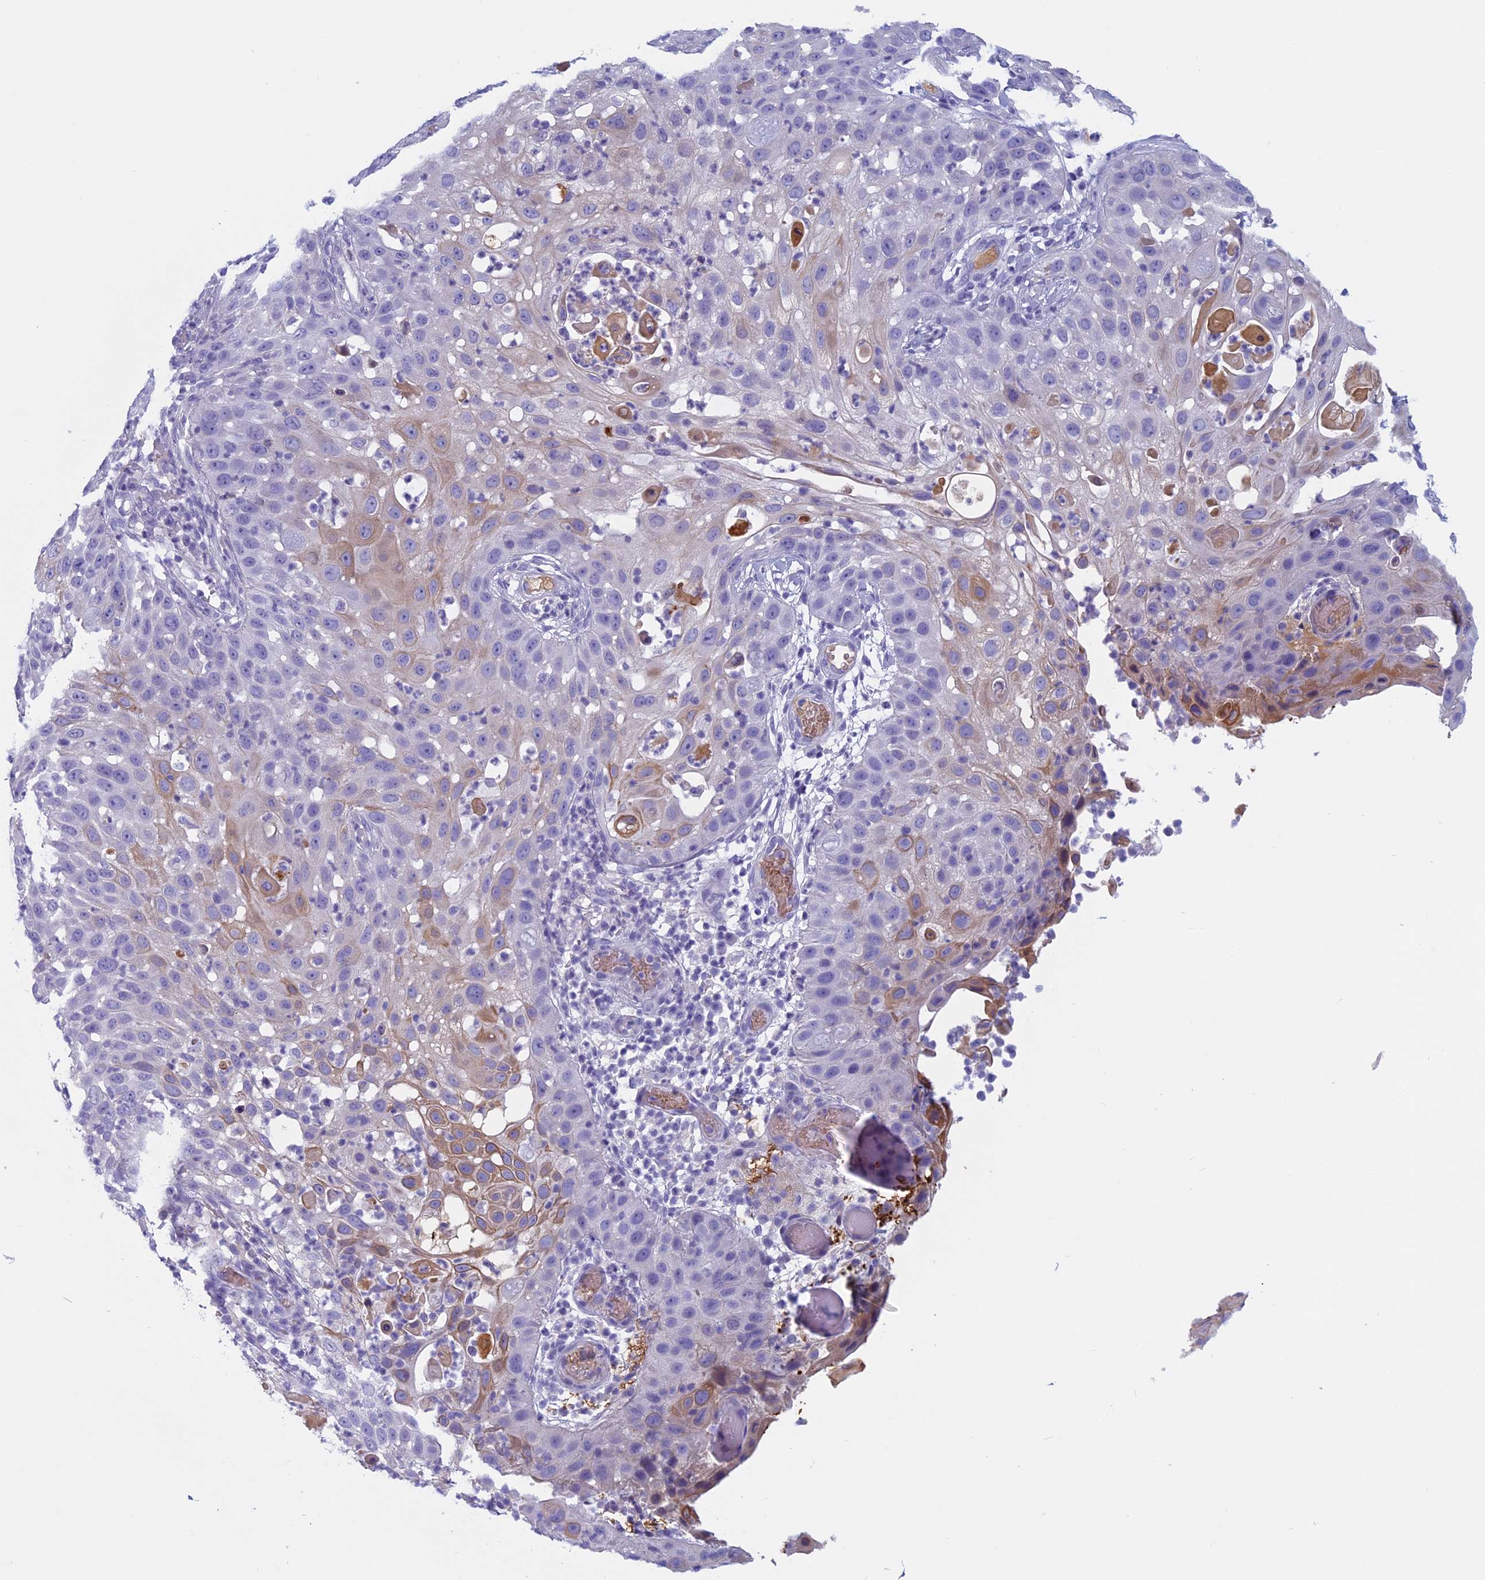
{"staining": {"intensity": "moderate", "quantity": "<25%", "location": "cytoplasmic/membranous"}, "tissue": "skin cancer", "cell_type": "Tumor cells", "image_type": "cancer", "snomed": [{"axis": "morphology", "description": "Squamous cell carcinoma, NOS"}, {"axis": "topography", "description": "Skin"}], "caption": "DAB (3,3'-diaminobenzidine) immunohistochemical staining of human squamous cell carcinoma (skin) exhibits moderate cytoplasmic/membranous protein positivity in approximately <25% of tumor cells.", "gene": "ANGPTL2", "patient": {"sex": "female", "age": 44}}